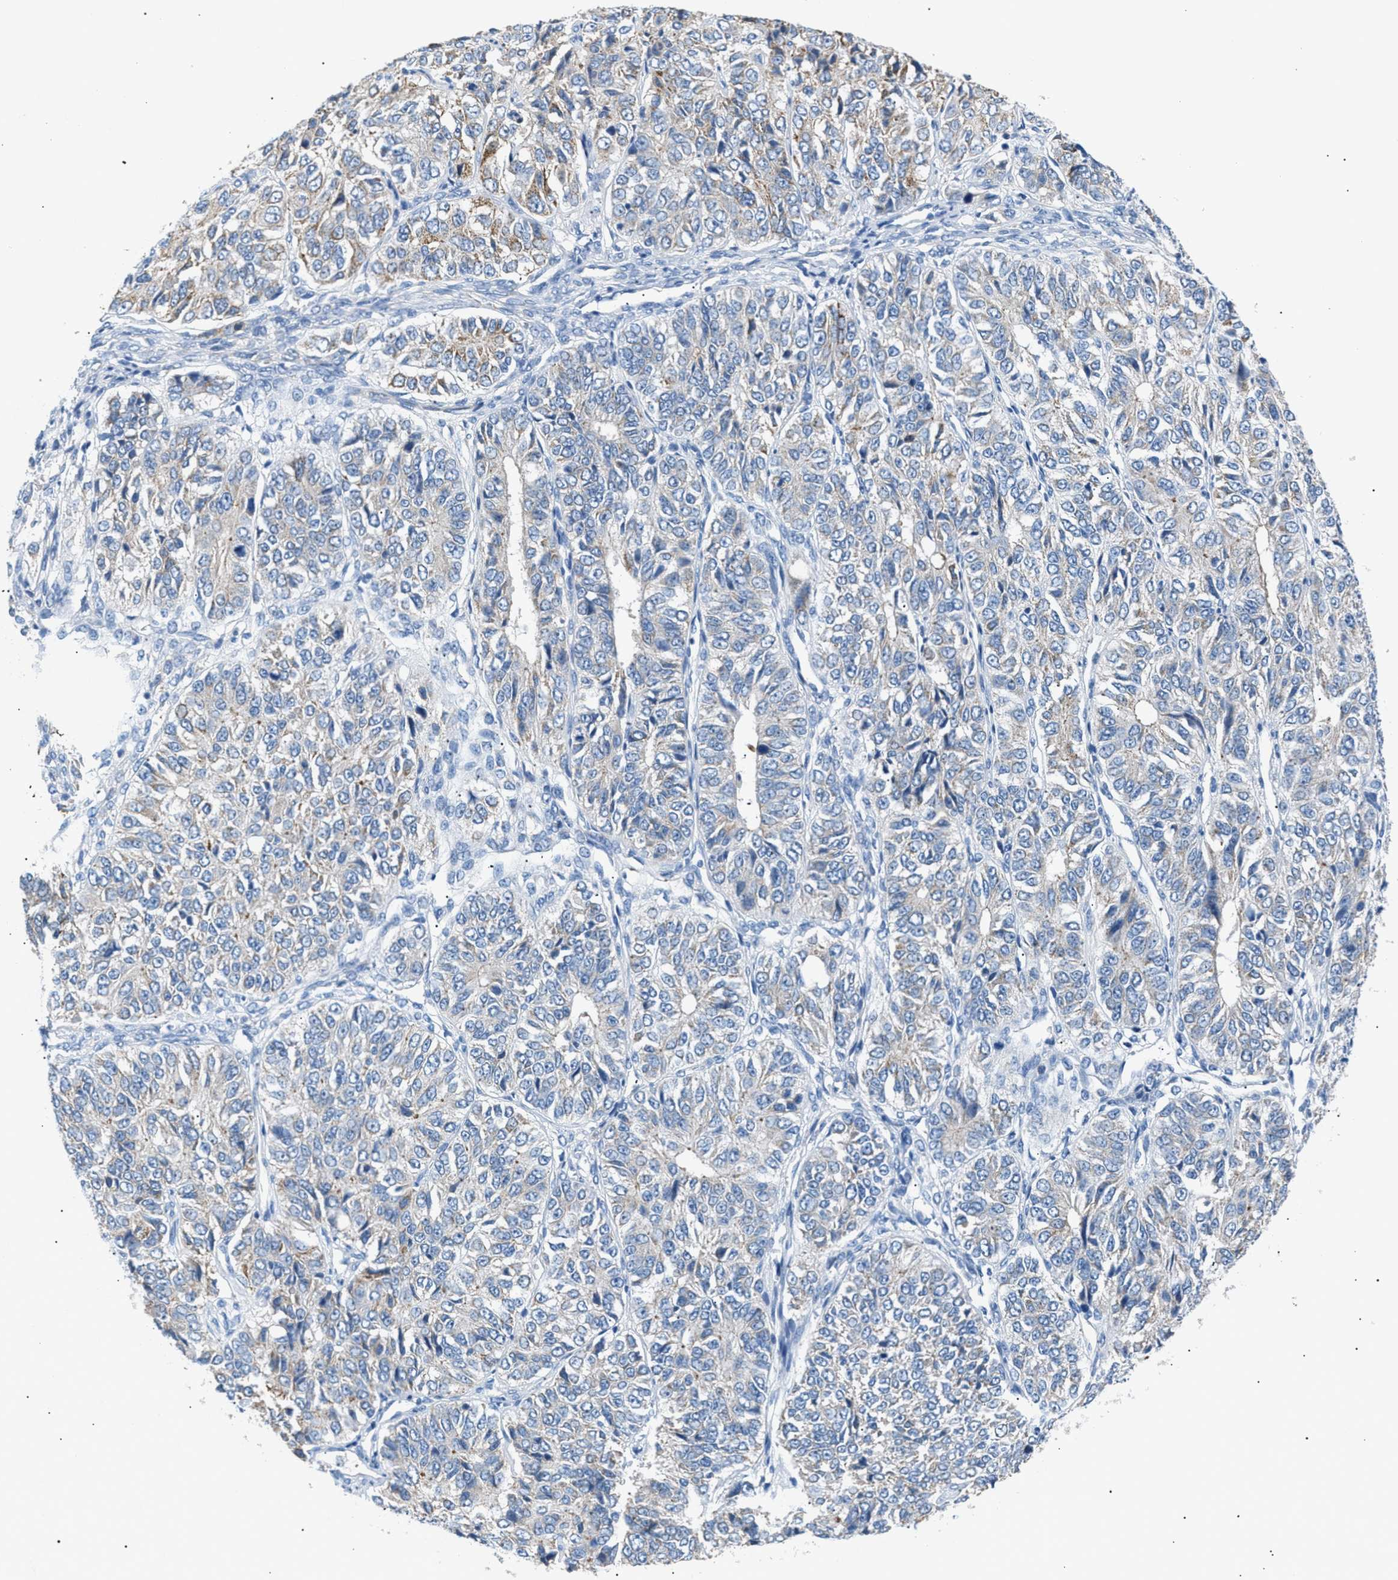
{"staining": {"intensity": "moderate", "quantity": "<25%", "location": "cytoplasmic/membranous"}, "tissue": "ovarian cancer", "cell_type": "Tumor cells", "image_type": "cancer", "snomed": [{"axis": "morphology", "description": "Carcinoma, endometroid"}, {"axis": "topography", "description": "Ovary"}], "caption": "Human ovarian cancer (endometroid carcinoma) stained with a brown dye reveals moderate cytoplasmic/membranous positive positivity in approximately <25% of tumor cells.", "gene": "ILDR1", "patient": {"sex": "female", "age": 51}}